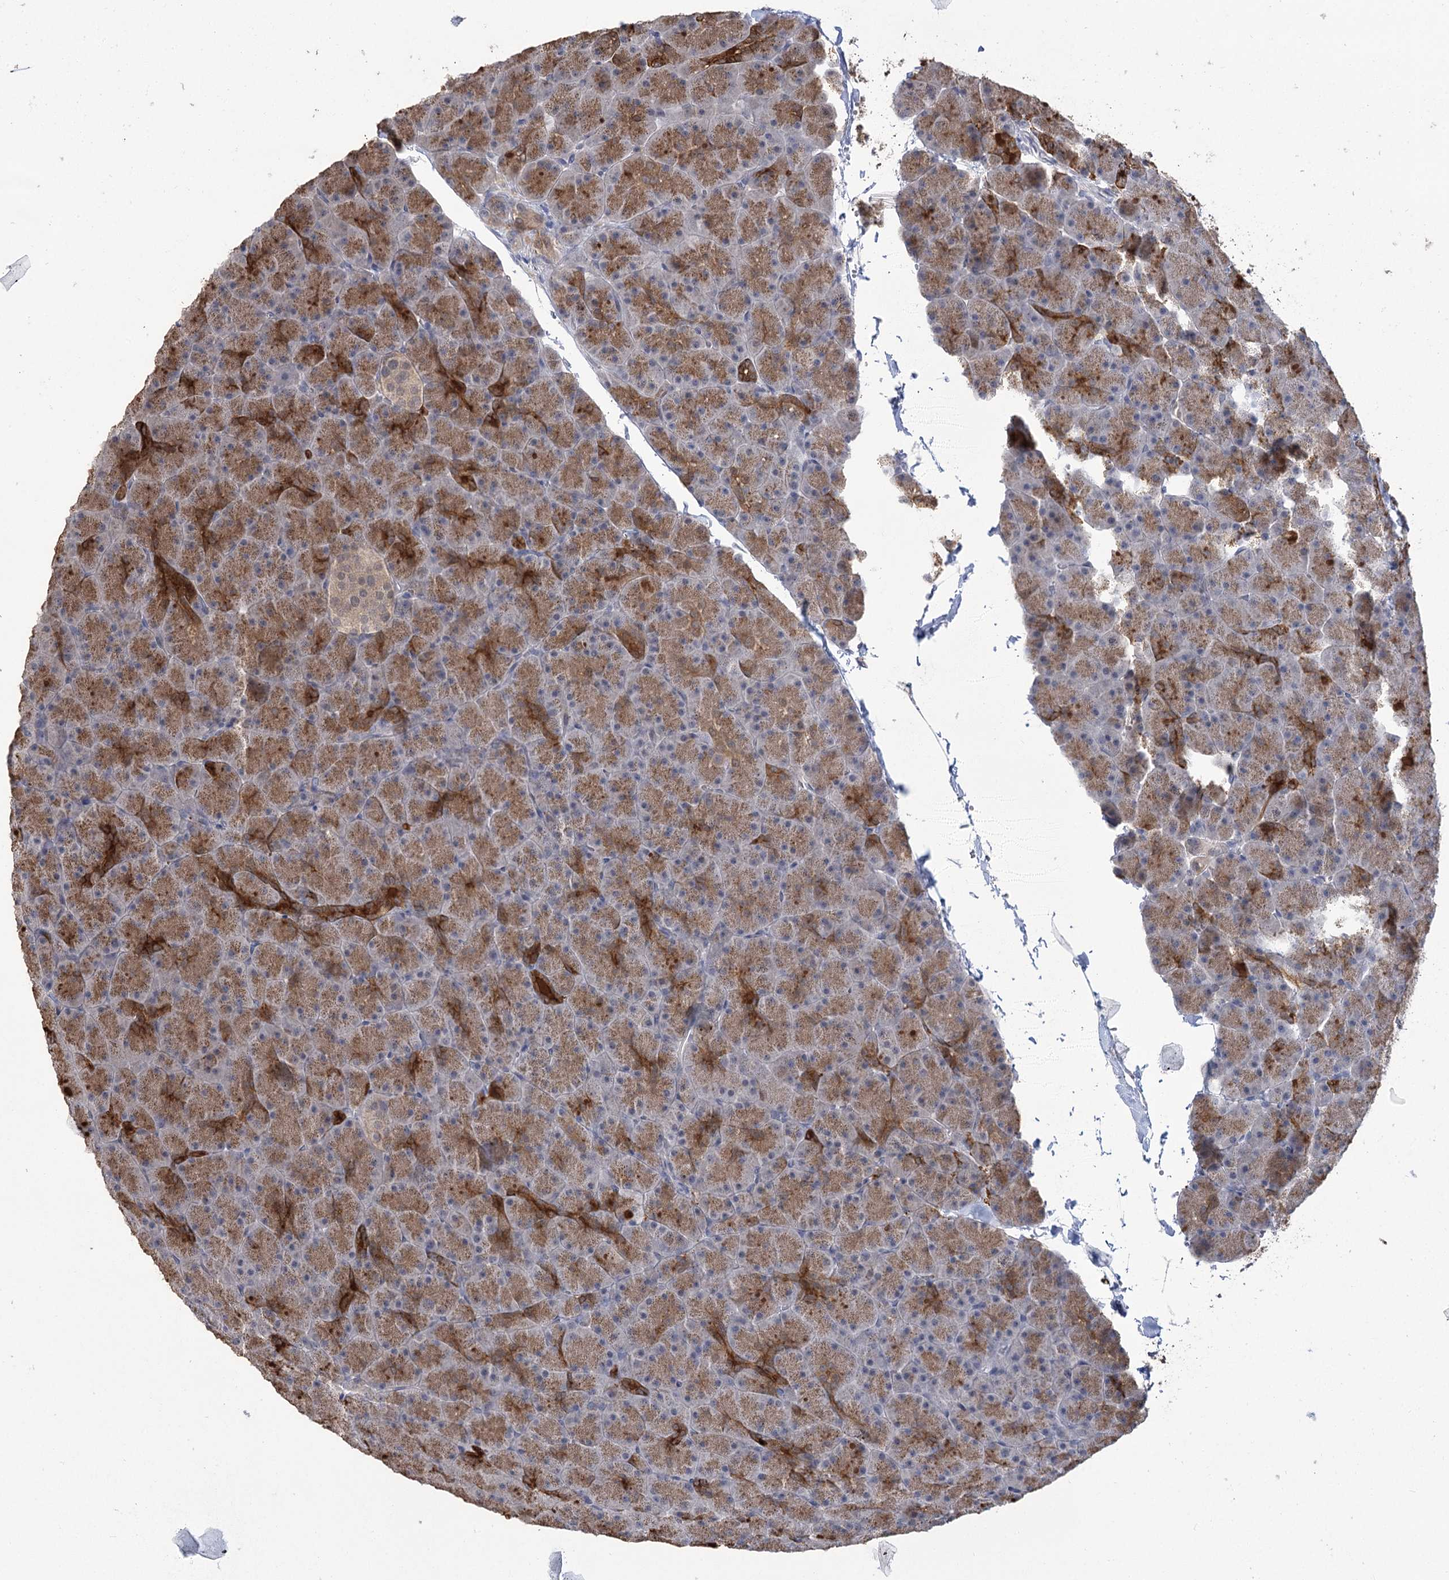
{"staining": {"intensity": "moderate", "quantity": ">75%", "location": "cytoplasmic/membranous"}, "tissue": "pancreas", "cell_type": "Exocrine glandular cells", "image_type": "normal", "snomed": [{"axis": "morphology", "description": "Normal tissue, NOS"}, {"axis": "topography", "description": "Pancreas"}], "caption": "IHC micrograph of benign pancreas: pancreas stained using IHC demonstrates medium levels of moderate protein expression localized specifically in the cytoplasmic/membranous of exocrine glandular cells, appearing as a cytoplasmic/membranous brown color.", "gene": "PHYHIPL", "patient": {"sex": "male", "age": 36}}